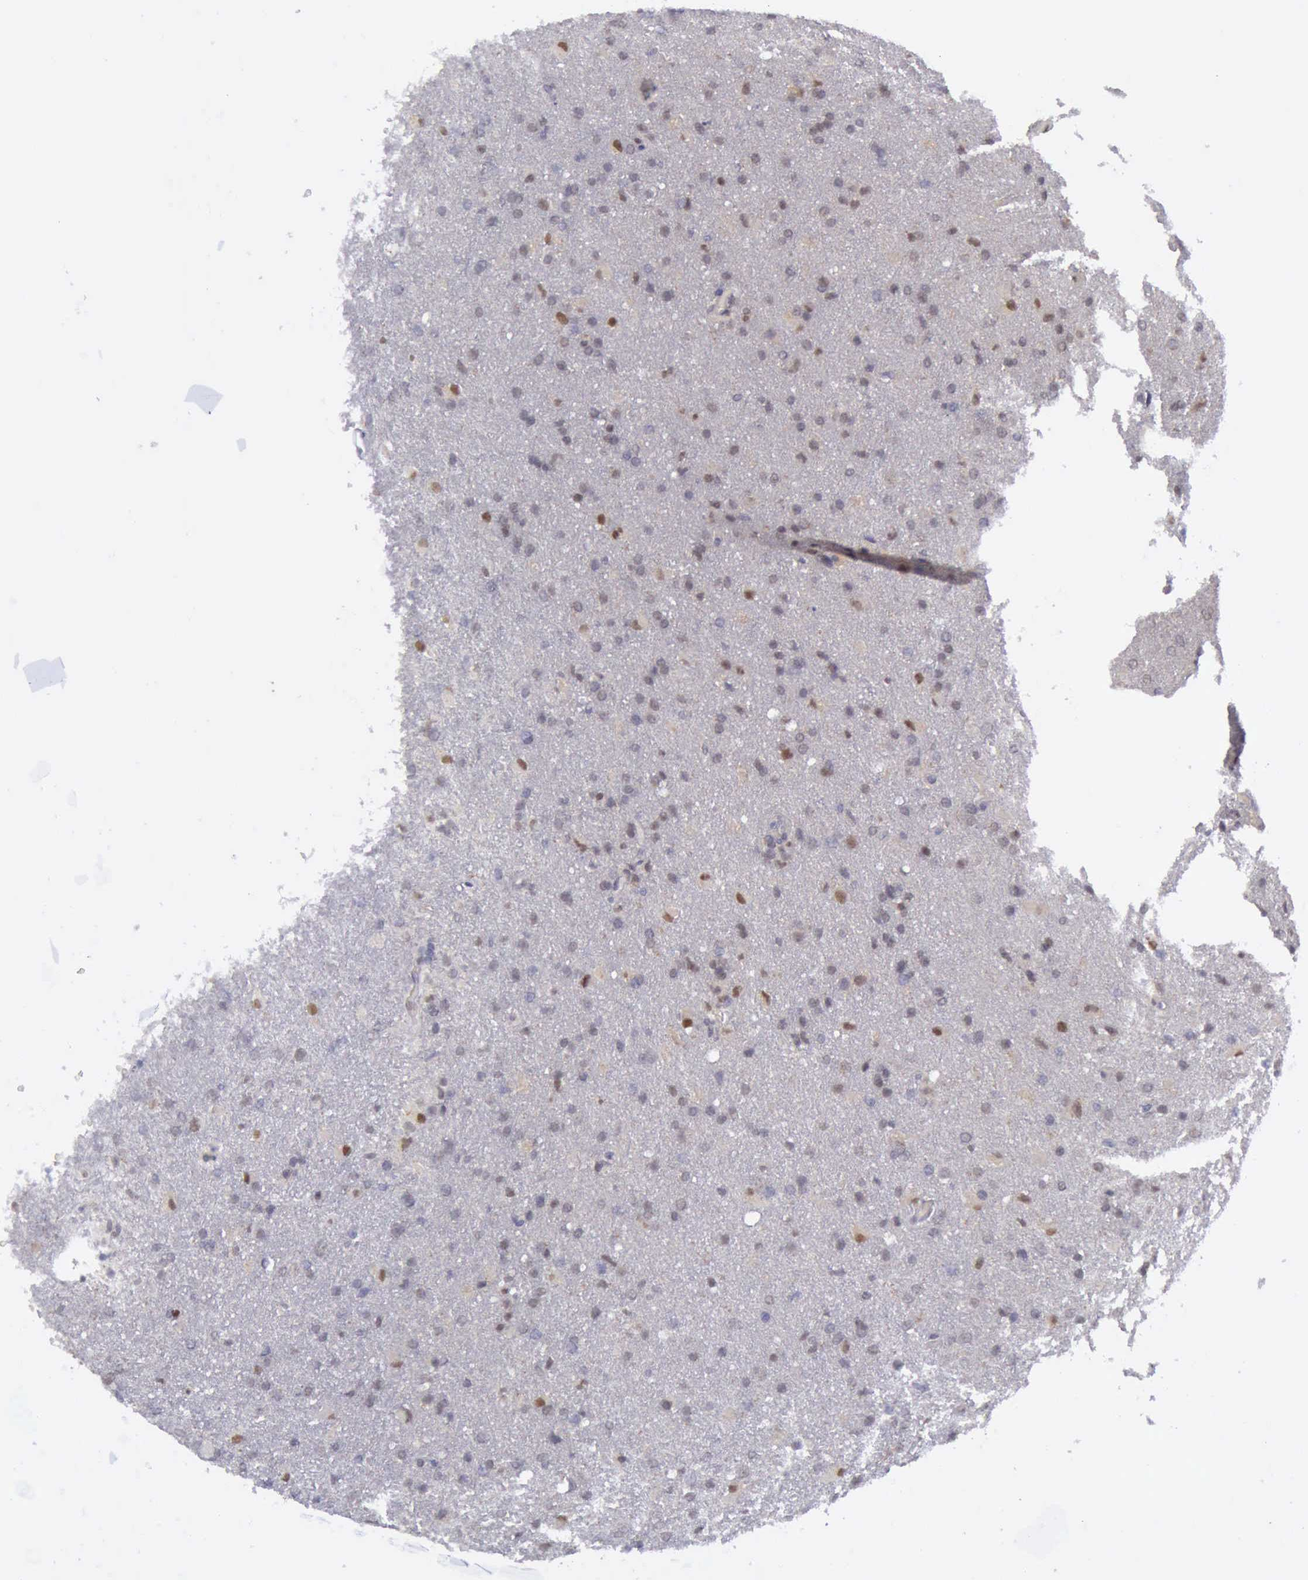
{"staining": {"intensity": "moderate", "quantity": "<25%", "location": "cytoplasmic/membranous,nuclear"}, "tissue": "glioma", "cell_type": "Tumor cells", "image_type": "cancer", "snomed": [{"axis": "morphology", "description": "Glioma, malignant, High grade"}, {"axis": "topography", "description": "Brain"}], "caption": "Immunohistochemical staining of human malignant glioma (high-grade) shows low levels of moderate cytoplasmic/membranous and nuclear protein expression in about <25% of tumor cells.", "gene": "ARNT2", "patient": {"sex": "male", "age": 68}}